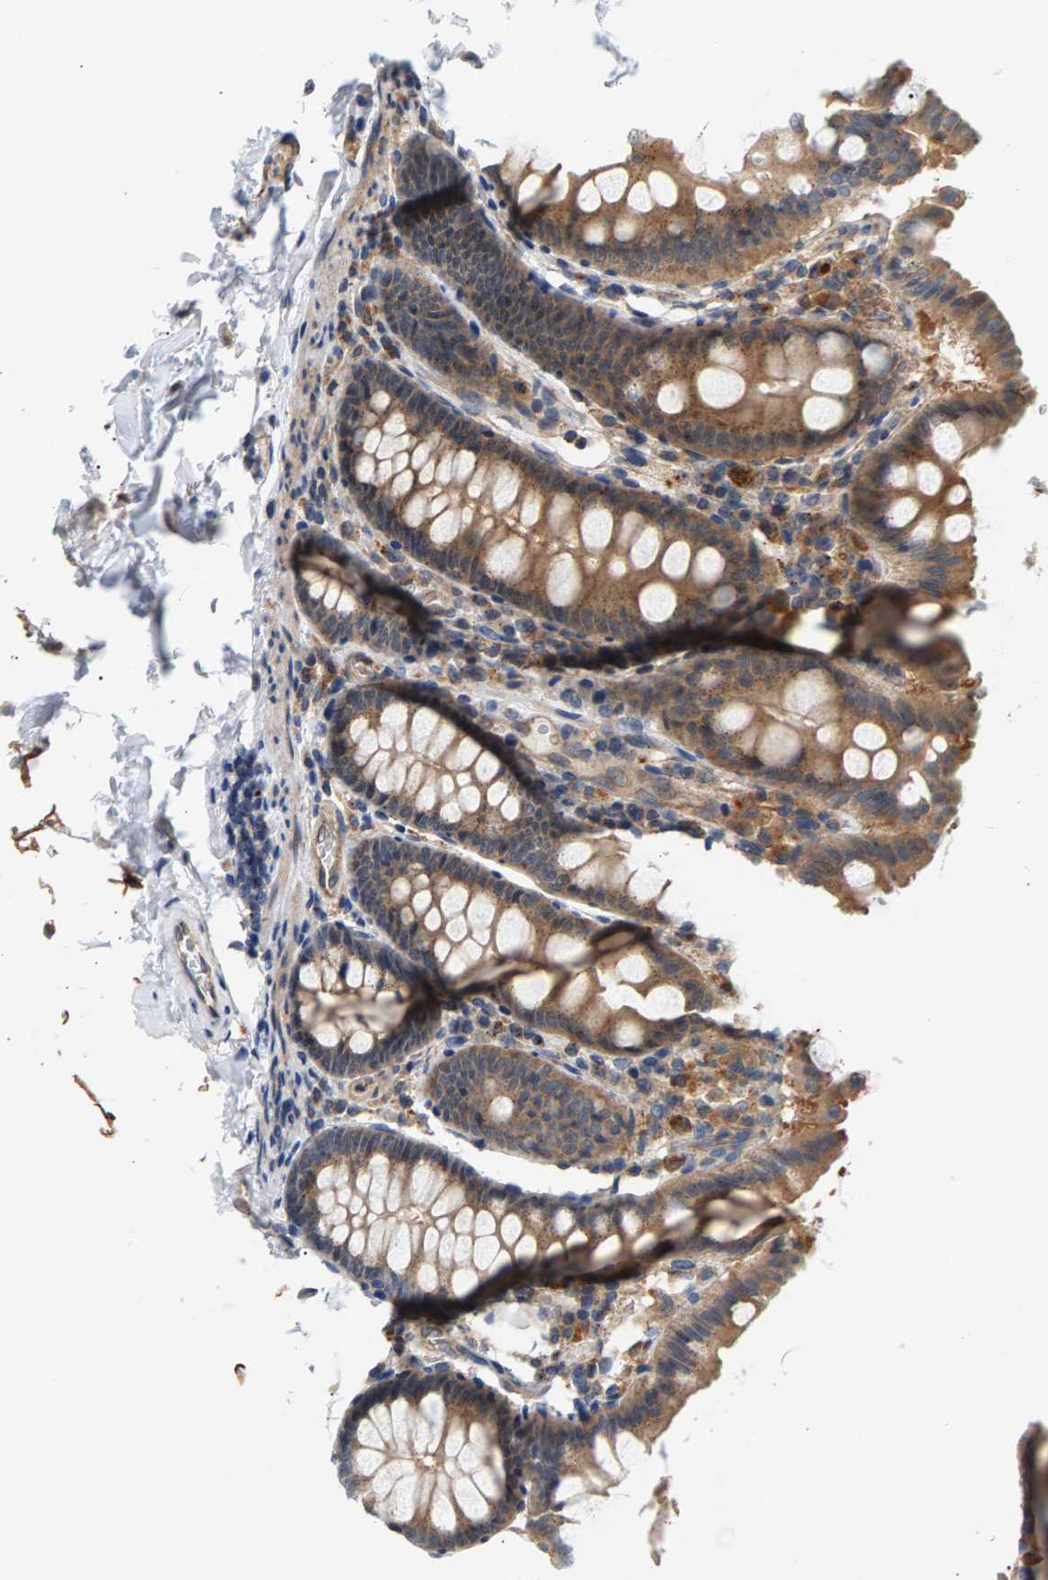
{"staining": {"intensity": "negative", "quantity": "none", "location": "none"}, "tissue": "colon", "cell_type": "Endothelial cells", "image_type": "normal", "snomed": [{"axis": "morphology", "description": "Normal tissue, NOS"}, {"axis": "topography", "description": "Colon"}], "caption": "Micrograph shows no protein staining in endothelial cells of benign colon. (Stains: DAB (3,3'-diaminobenzidine) IHC with hematoxylin counter stain, Microscopy: brightfield microscopy at high magnification).", "gene": "MAP2K5", "patient": {"sex": "female", "age": 61}}